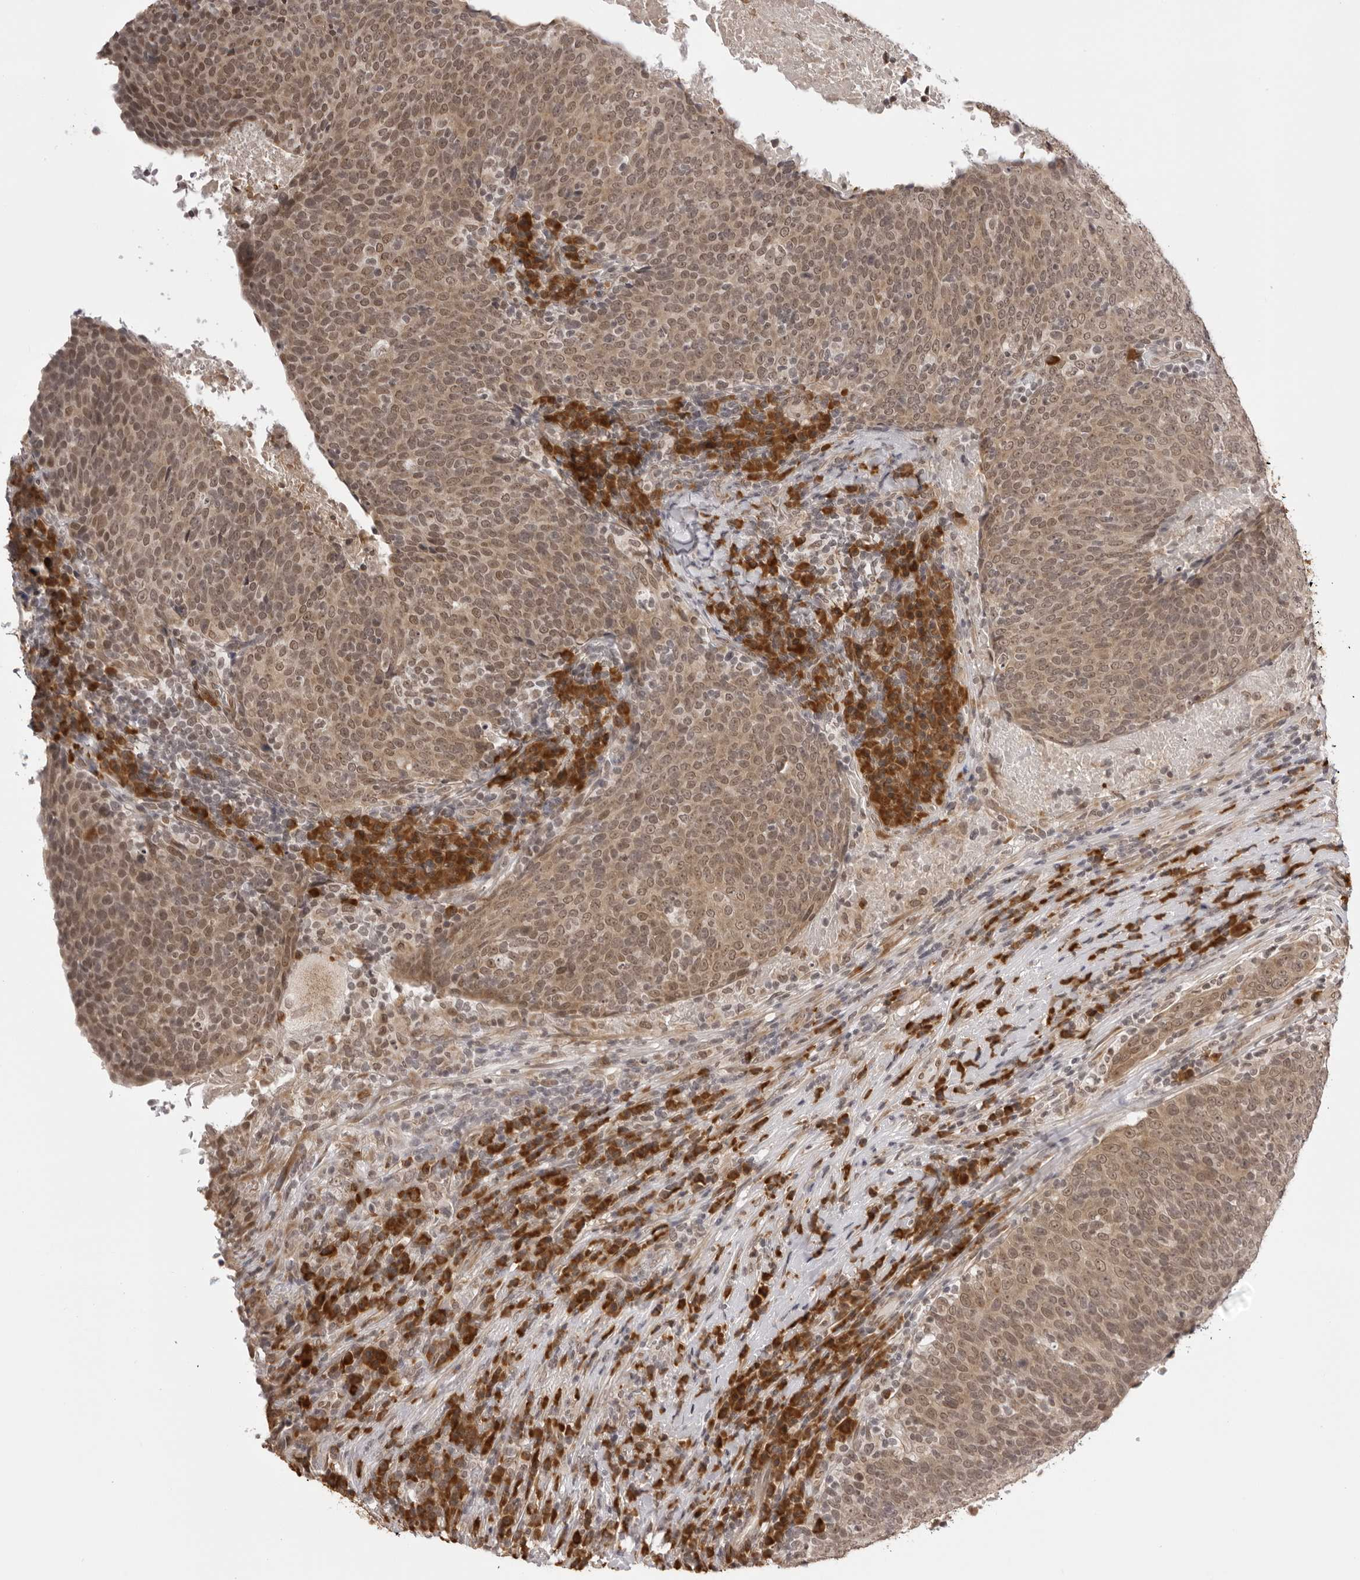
{"staining": {"intensity": "weak", "quantity": ">75%", "location": "cytoplasmic/membranous"}, "tissue": "head and neck cancer", "cell_type": "Tumor cells", "image_type": "cancer", "snomed": [{"axis": "morphology", "description": "Squamous cell carcinoma, NOS"}, {"axis": "morphology", "description": "Squamous cell carcinoma, metastatic, NOS"}, {"axis": "topography", "description": "Lymph node"}, {"axis": "topography", "description": "Head-Neck"}], "caption": "Tumor cells reveal low levels of weak cytoplasmic/membranous positivity in approximately >75% of cells in human metastatic squamous cell carcinoma (head and neck).", "gene": "ZC3H11A", "patient": {"sex": "male", "age": 62}}